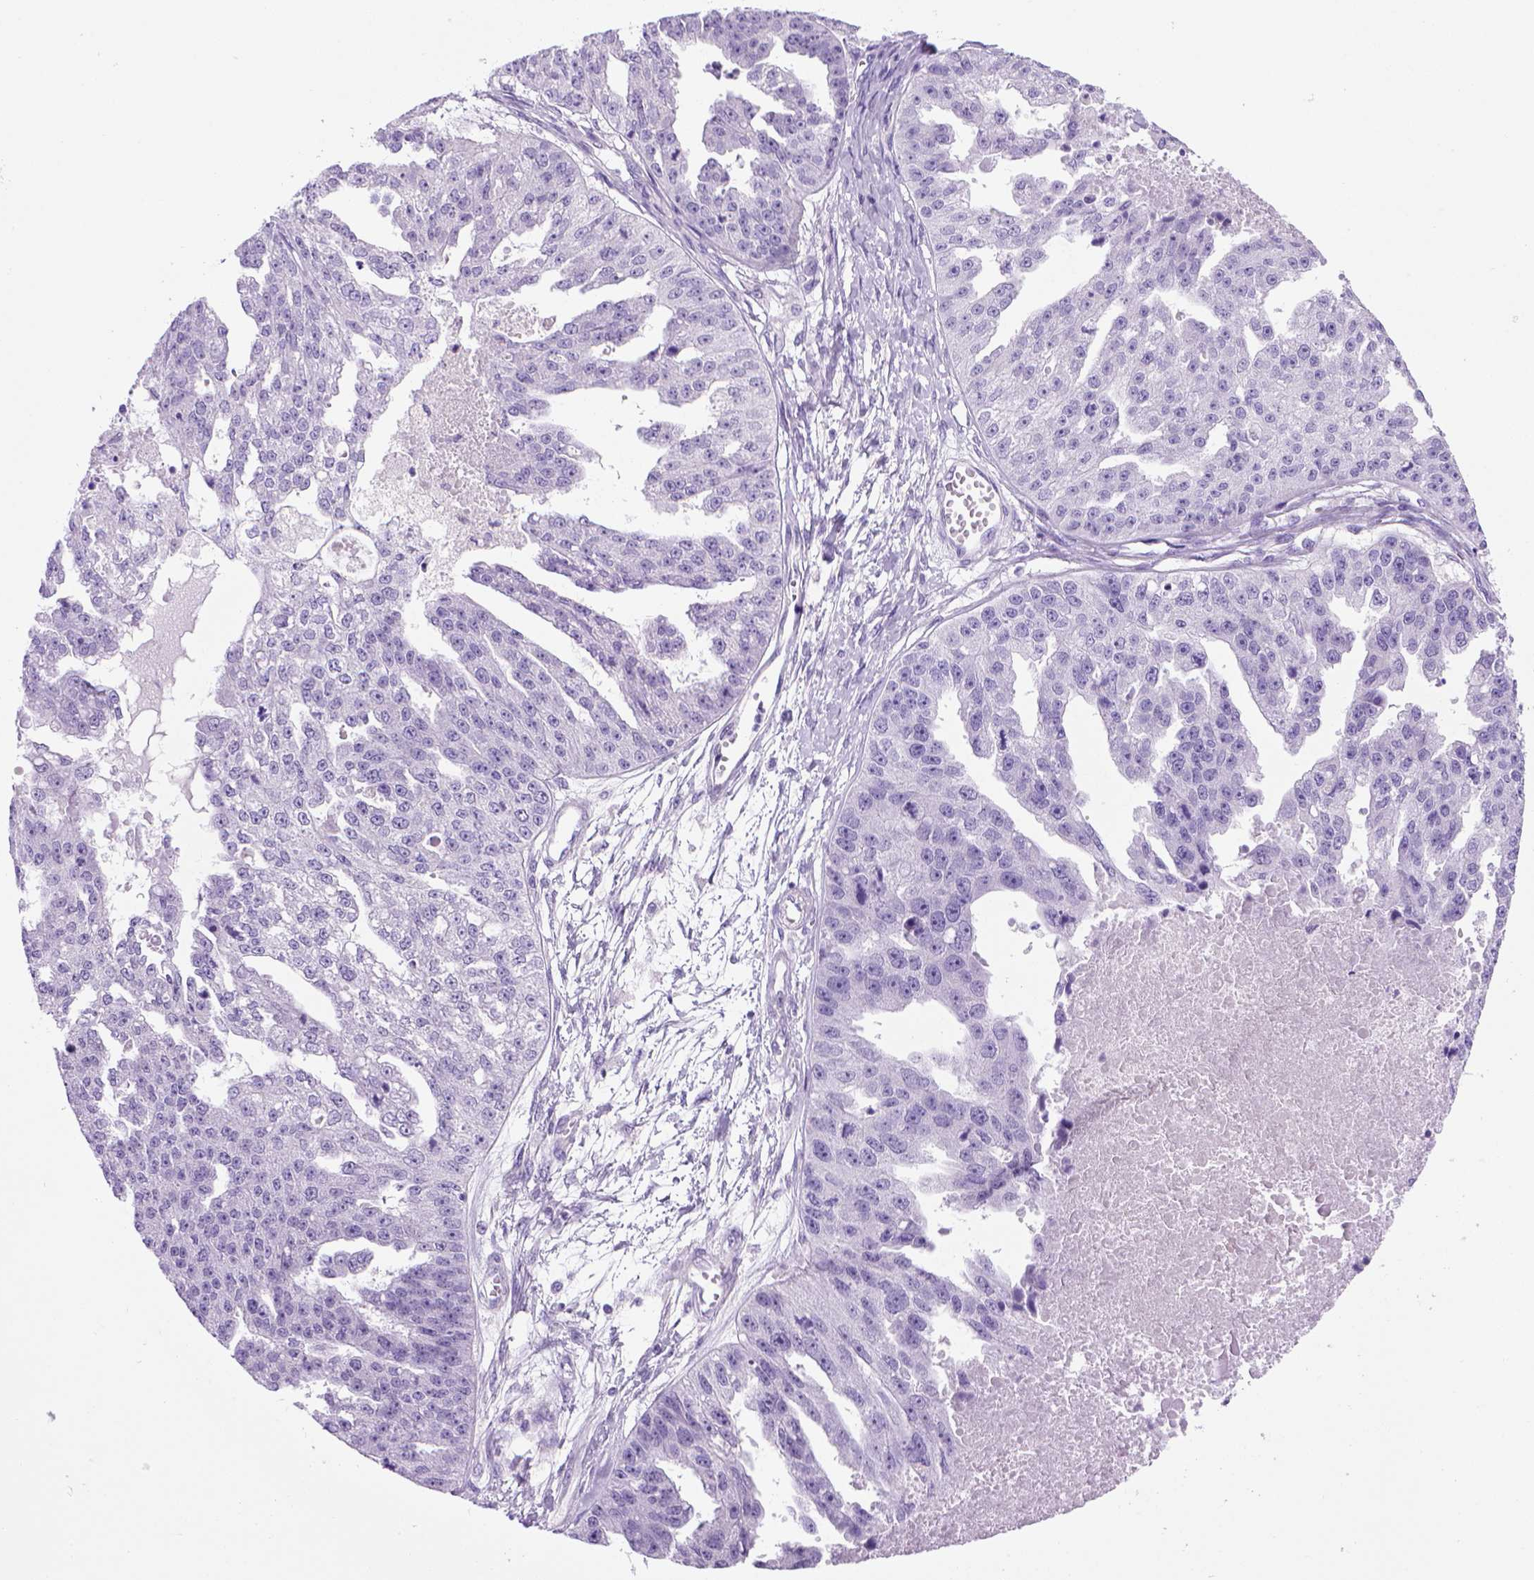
{"staining": {"intensity": "negative", "quantity": "none", "location": "none"}, "tissue": "ovarian cancer", "cell_type": "Tumor cells", "image_type": "cancer", "snomed": [{"axis": "morphology", "description": "Cystadenocarcinoma, serous, NOS"}, {"axis": "topography", "description": "Ovary"}], "caption": "DAB (3,3'-diaminobenzidine) immunohistochemical staining of human ovarian cancer reveals no significant positivity in tumor cells.", "gene": "ARHGEF33", "patient": {"sex": "female", "age": 58}}